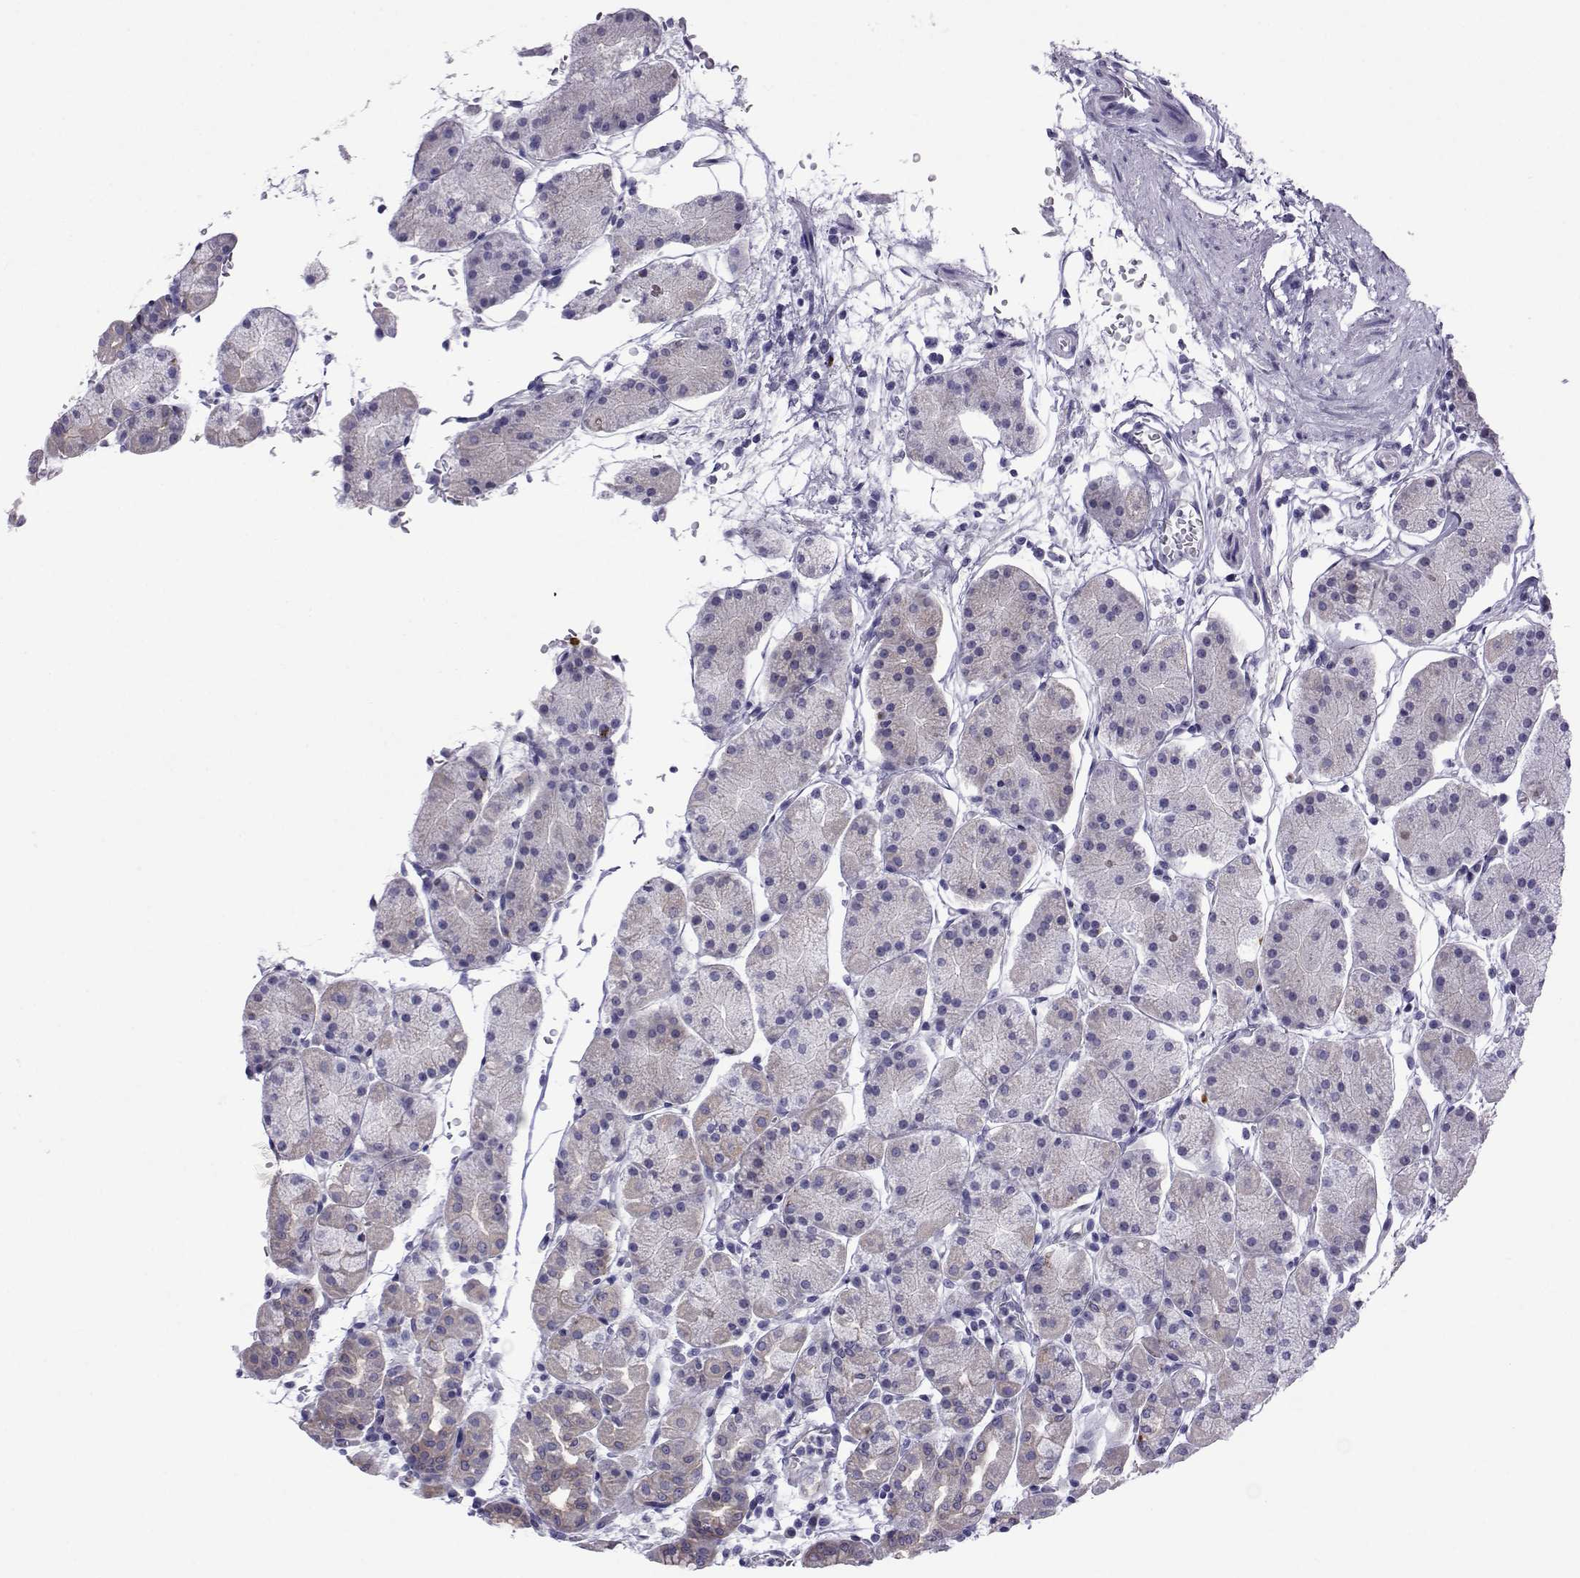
{"staining": {"intensity": "weak", "quantity": "25%-75%", "location": "cytoplasmic/membranous"}, "tissue": "stomach", "cell_type": "Glandular cells", "image_type": "normal", "snomed": [{"axis": "morphology", "description": "Normal tissue, NOS"}, {"axis": "topography", "description": "Stomach"}], "caption": "Benign stomach was stained to show a protein in brown. There is low levels of weak cytoplasmic/membranous staining in approximately 25%-75% of glandular cells.", "gene": "COL22A1", "patient": {"sex": "male", "age": 54}}